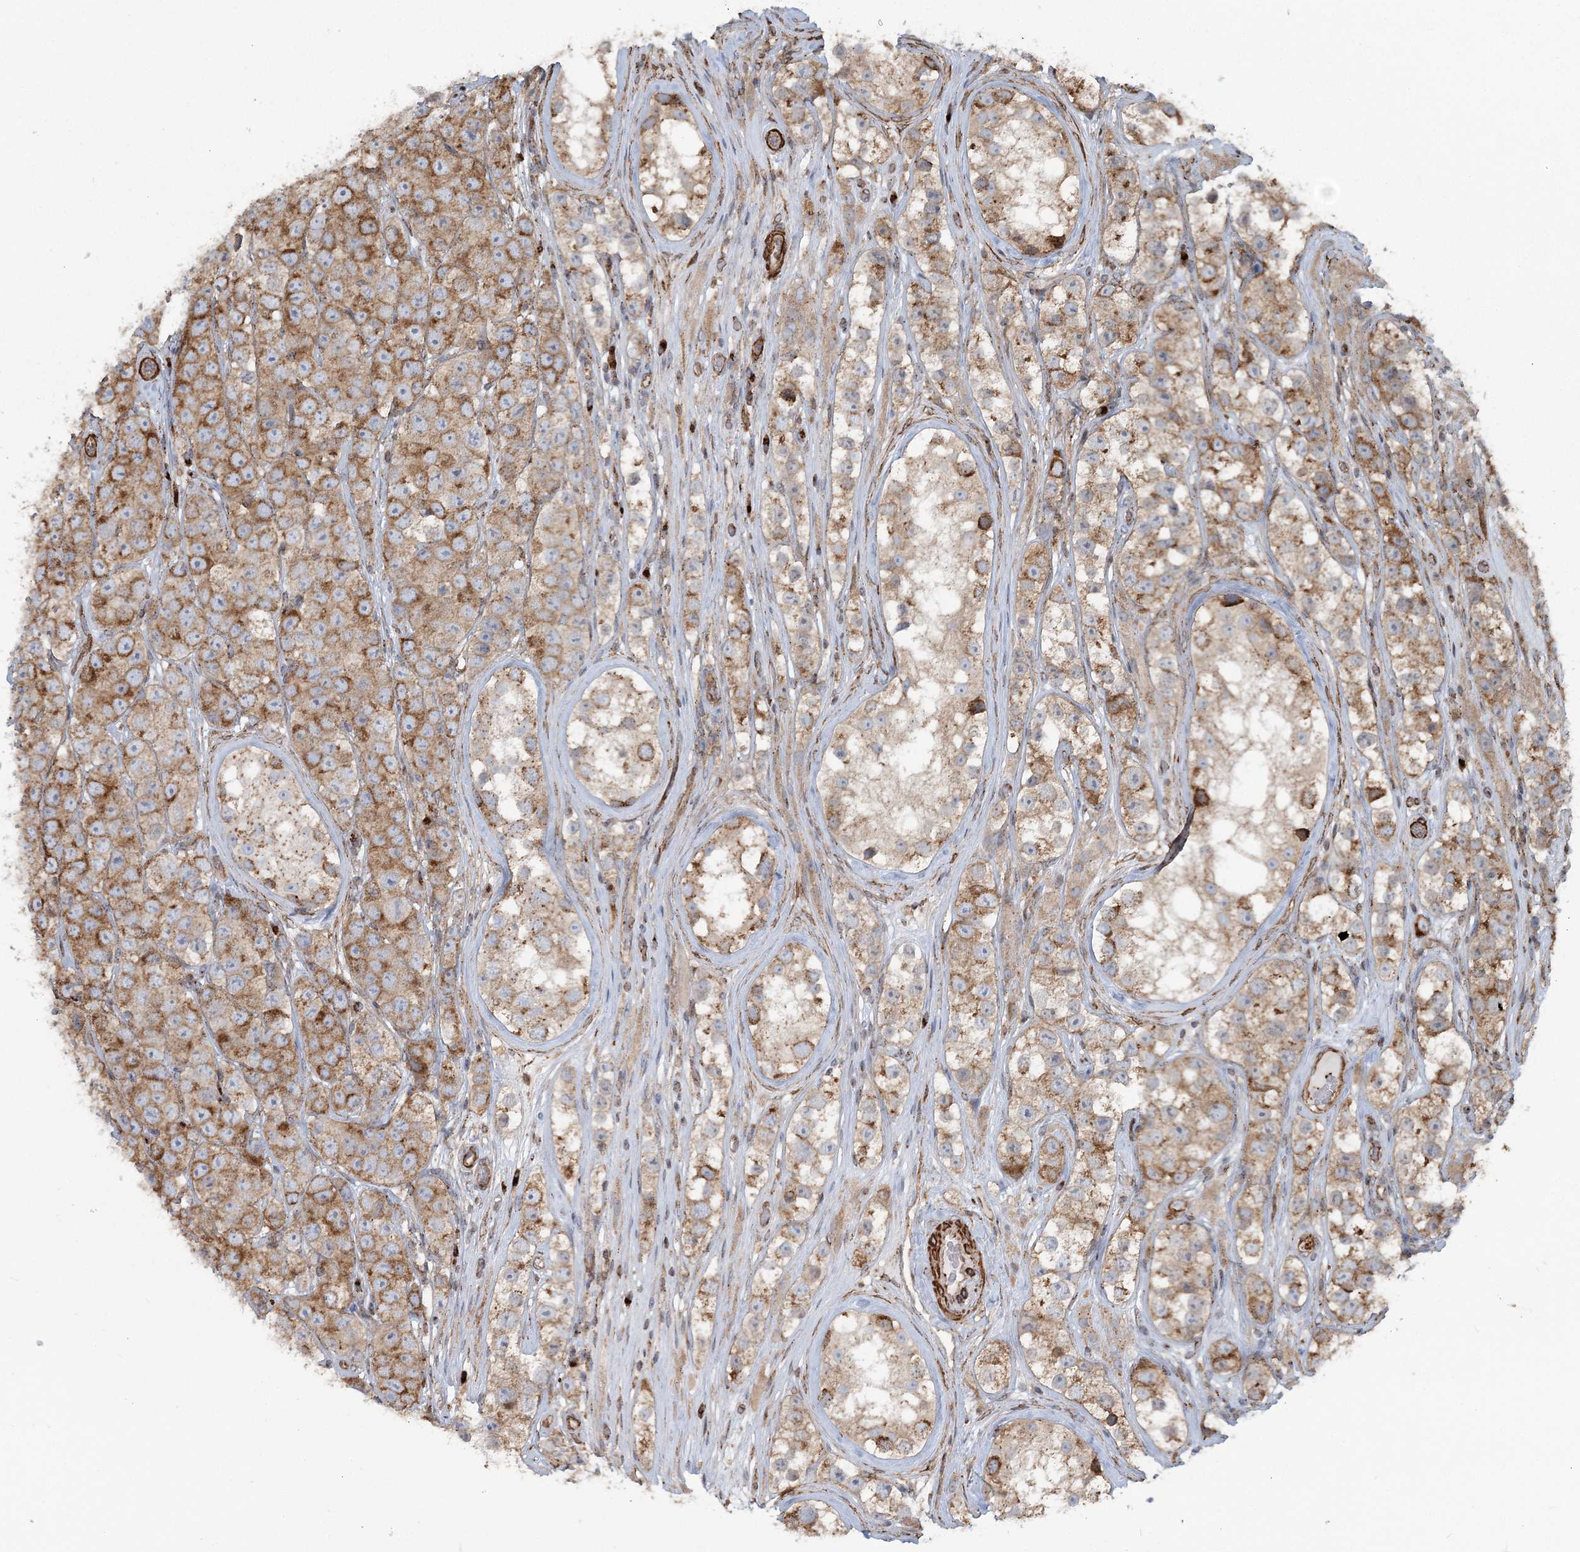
{"staining": {"intensity": "moderate", "quantity": ">75%", "location": "cytoplasmic/membranous"}, "tissue": "testis cancer", "cell_type": "Tumor cells", "image_type": "cancer", "snomed": [{"axis": "morphology", "description": "Seminoma, NOS"}, {"axis": "topography", "description": "Testis"}], "caption": "Brown immunohistochemical staining in human testis seminoma demonstrates moderate cytoplasmic/membranous staining in approximately >75% of tumor cells.", "gene": "TRAF3IP2", "patient": {"sex": "male", "age": 28}}